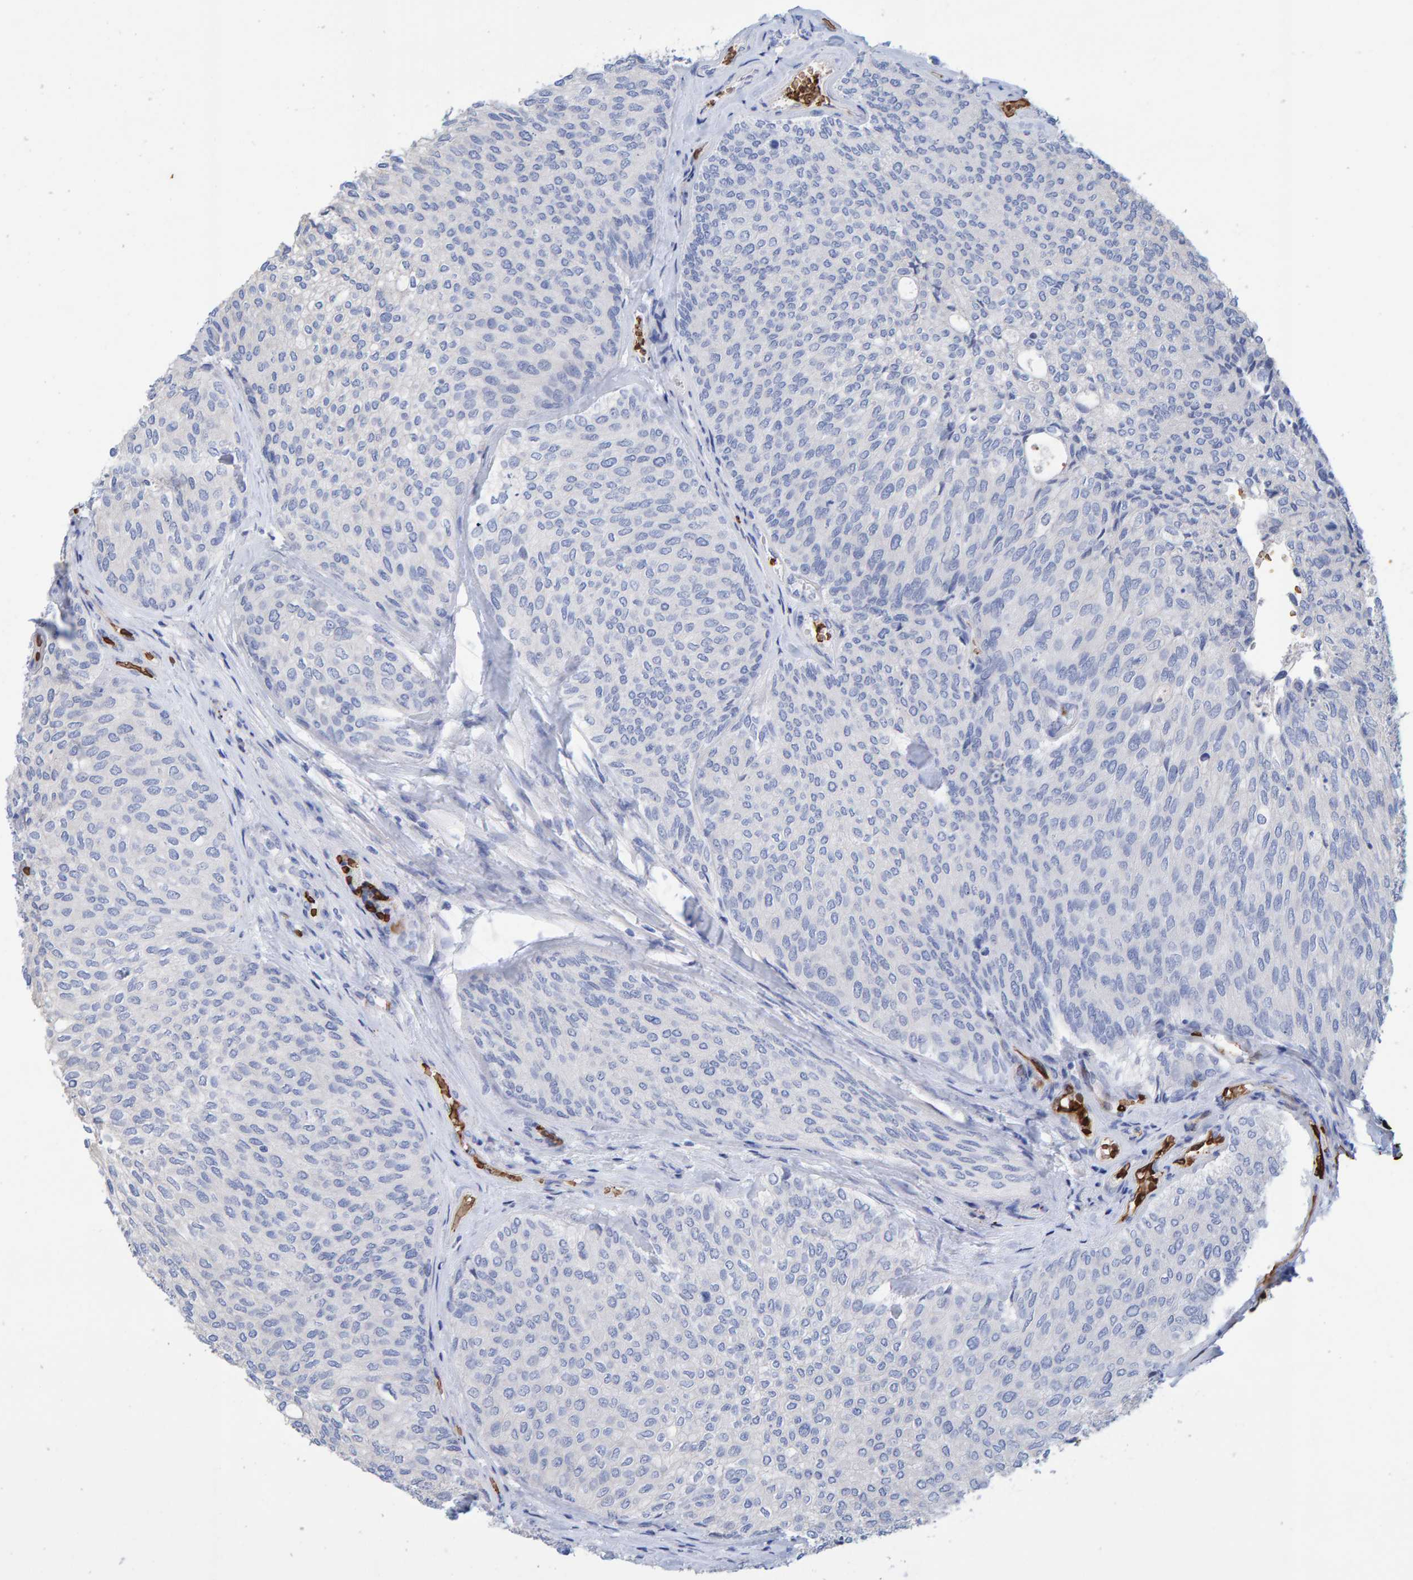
{"staining": {"intensity": "negative", "quantity": "none", "location": "none"}, "tissue": "urothelial cancer", "cell_type": "Tumor cells", "image_type": "cancer", "snomed": [{"axis": "morphology", "description": "Urothelial carcinoma, Low grade"}, {"axis": "topography", "description": "Urinary bladder"}], "caption": "This is an immunohistochemistry micrograph of human urothelial cancer. There is no positivity in tumor cells.", "gene": "VPS9D1", "patient": {"sex": "female", "age": 79}}